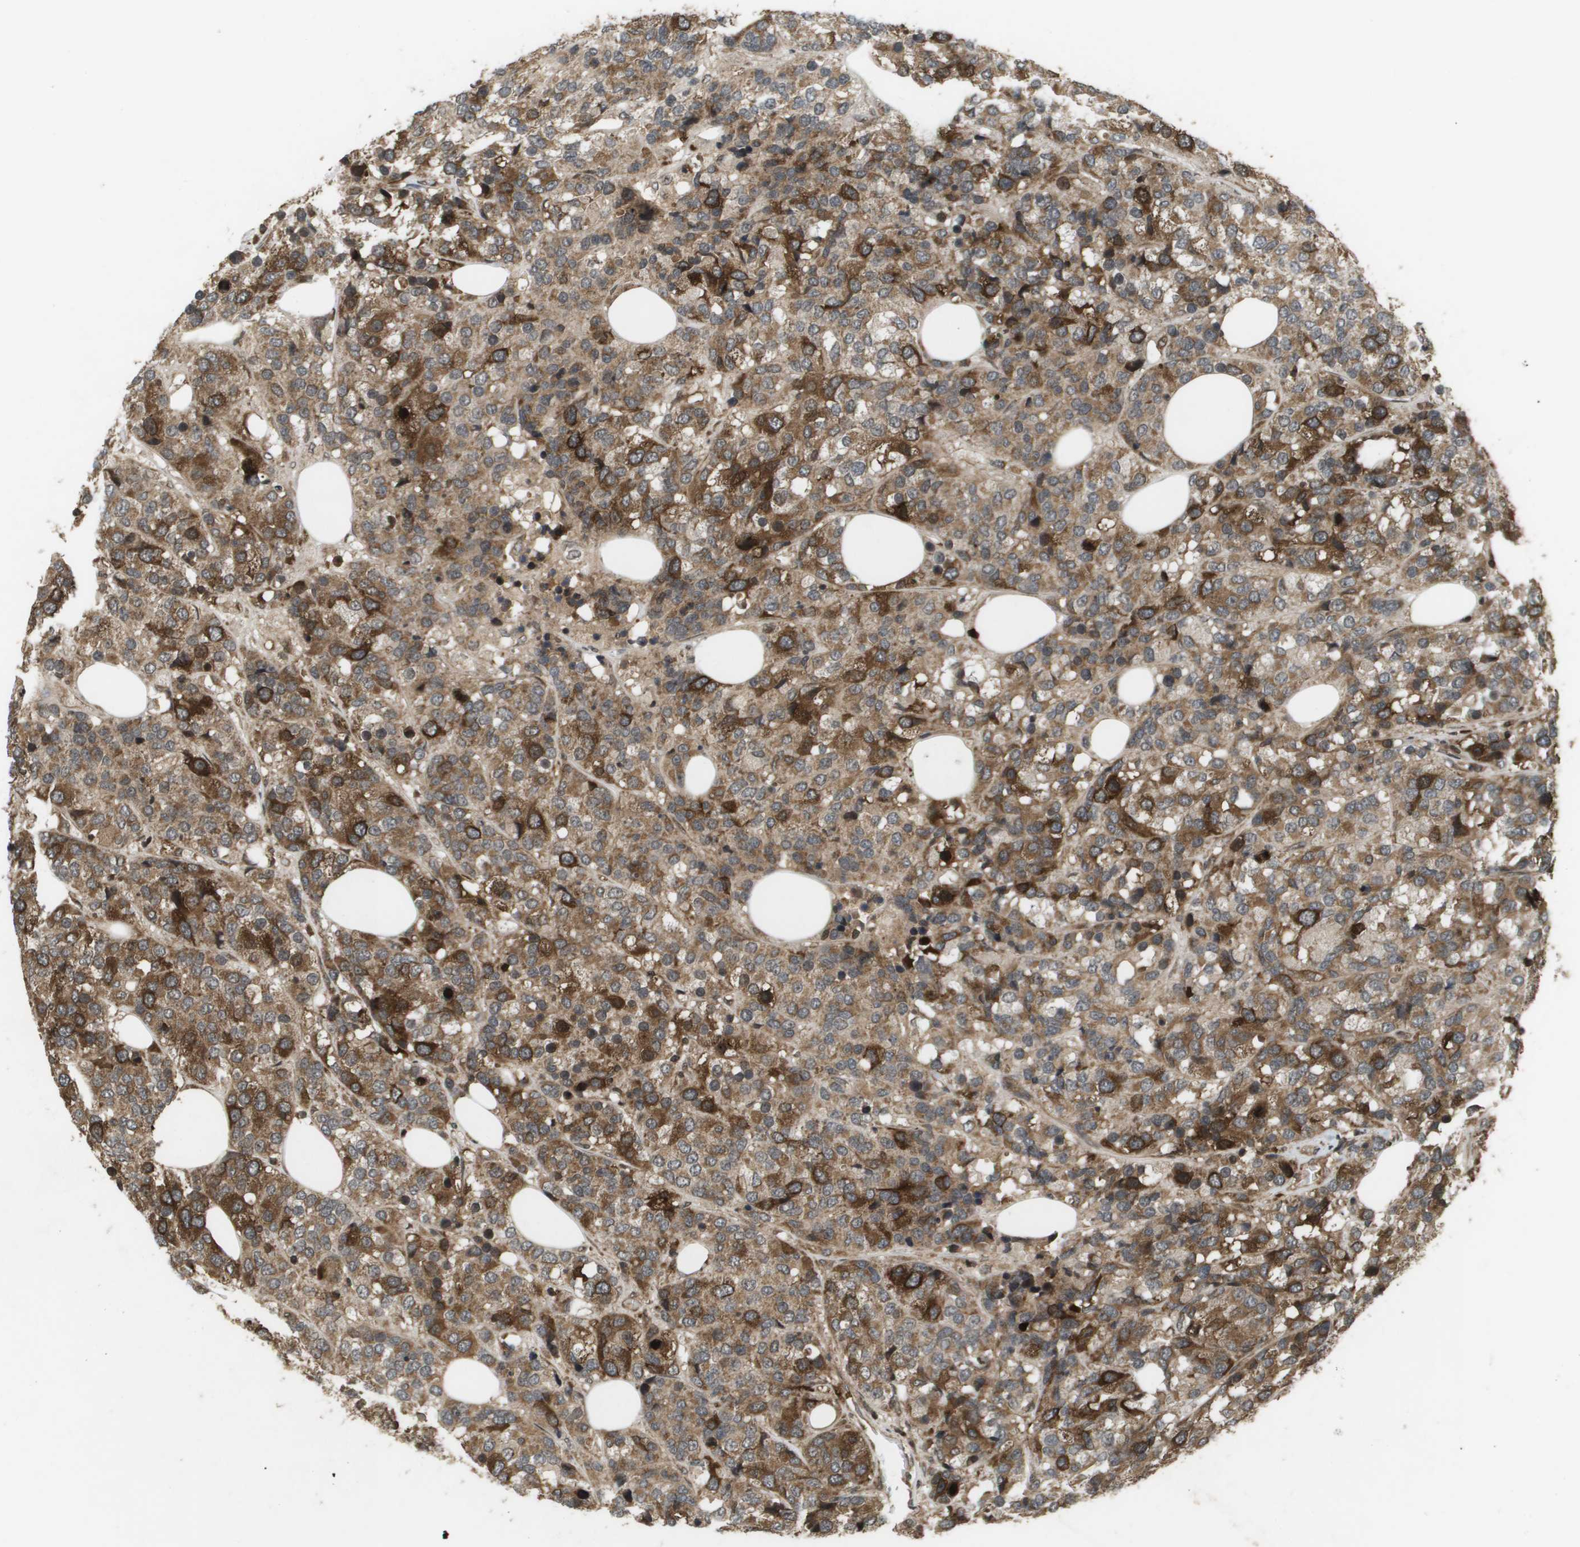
{"staining": {"intensity": "strong", "quantity": ">75%", "location": "cytoplasmic/membranous"}, "tissue": "breast cancer", "cell_type": "Tumor cells", "image_type": "cancer", "snomed": [{"axis": "morphology", "description": "Lobular carcinoma"}, {"axis": "topography", "description": "Breast"}], "caption": "DAB (3,3'-diaminobenzidine) immunohistochemical staining of breast lobular carcinoma displays strong cytoplasmic/membranous protein staining in approximately >75% of tumor cells.", "gene": "KIF11", "patient": {"sex": "female", "age": 59}}